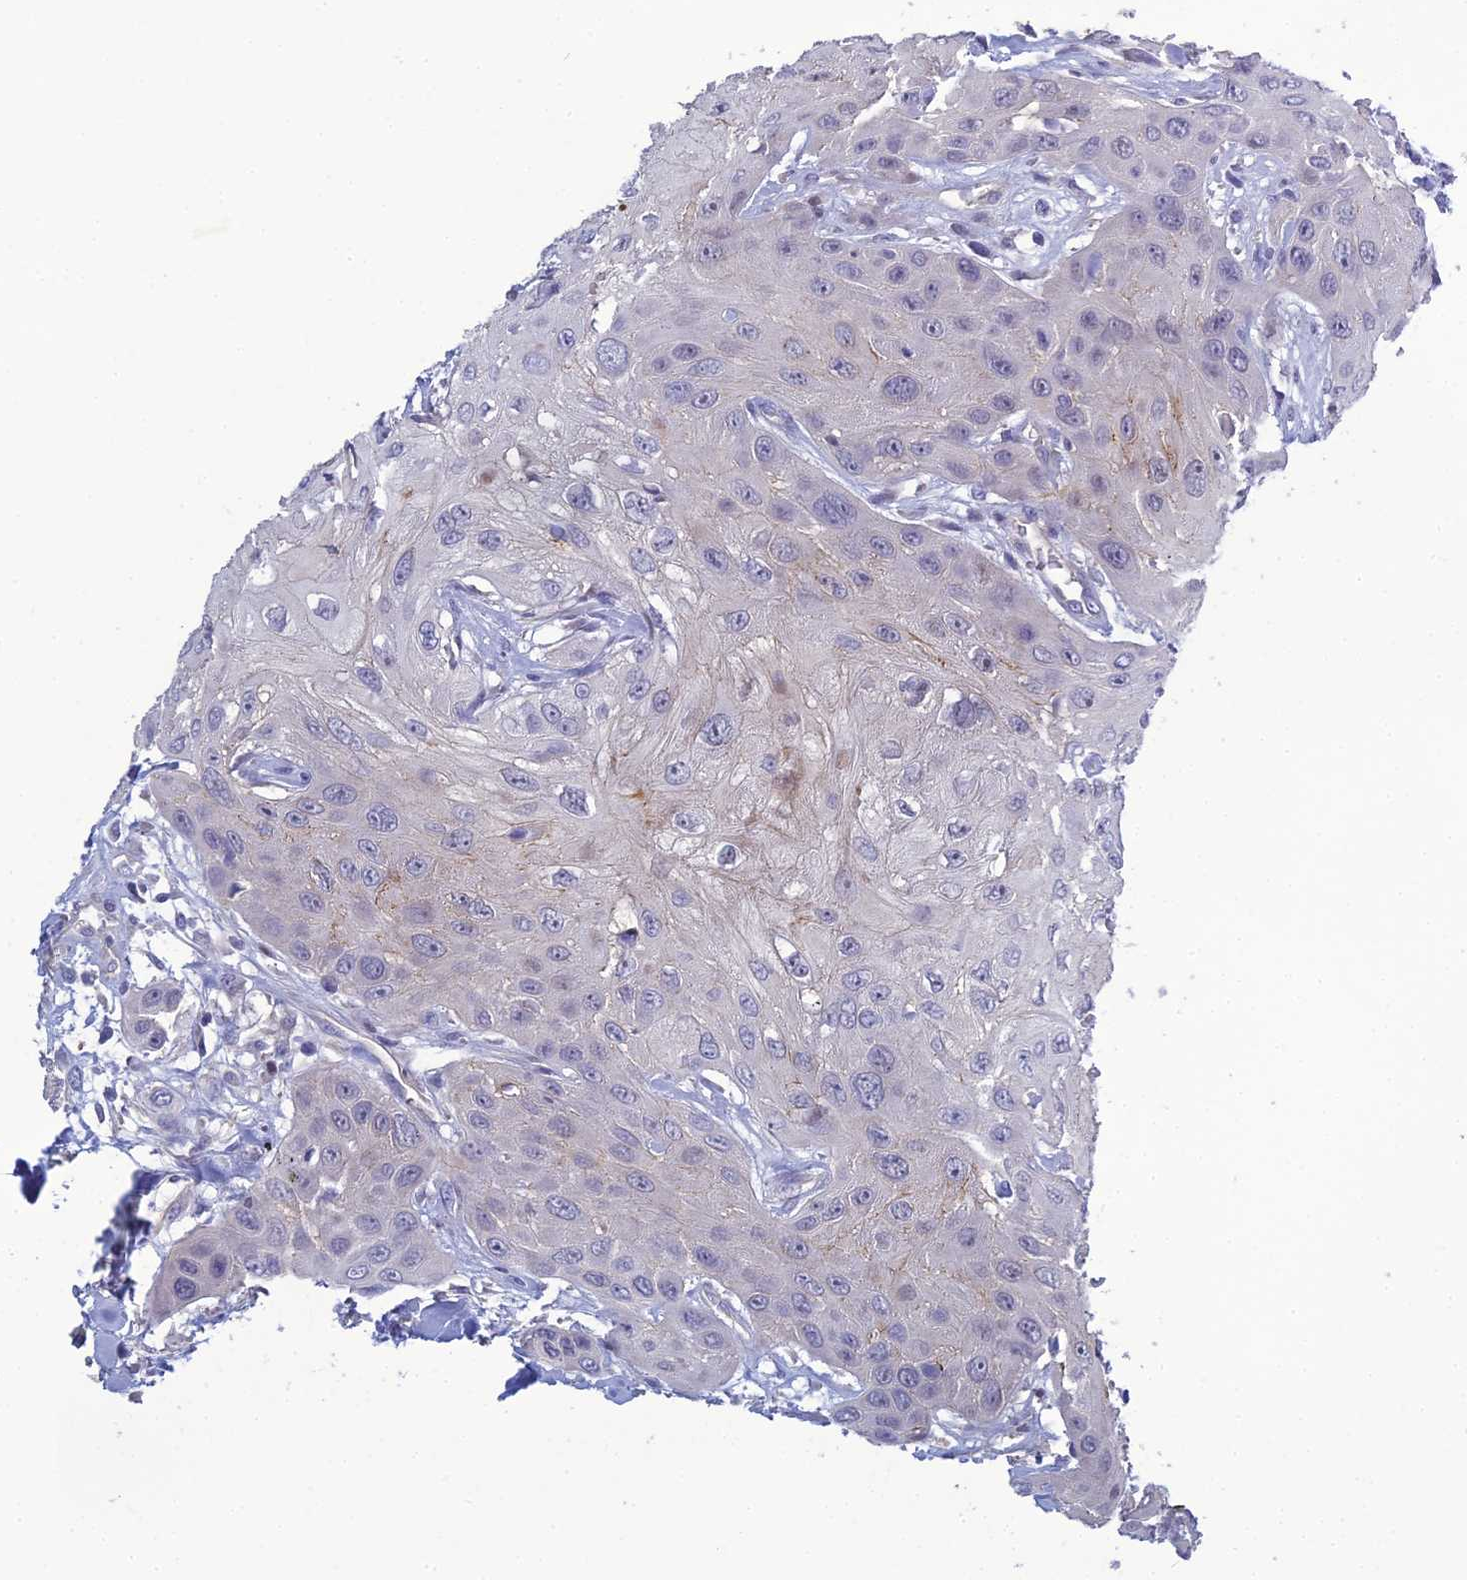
{"staining": {"intensity": "negative", "quantity": "none", "location": "none"}, "tissue": "head and neck cancer", "cell_type": "Tumor cells", "image_type": "cancer", "snomed": [{"axis": "morphology", "description": "Squamous cell carcinoma, NOS"}, {"axis": "topography", "description": "Head-Neck"}], "caption": "Immunohistochemical staining of squamous cell carcinoma (head and neck) exhibits no significant expression in tumor cells.", "gene": "LZTS2", "patient": {"sex": "male", "age": 81}}